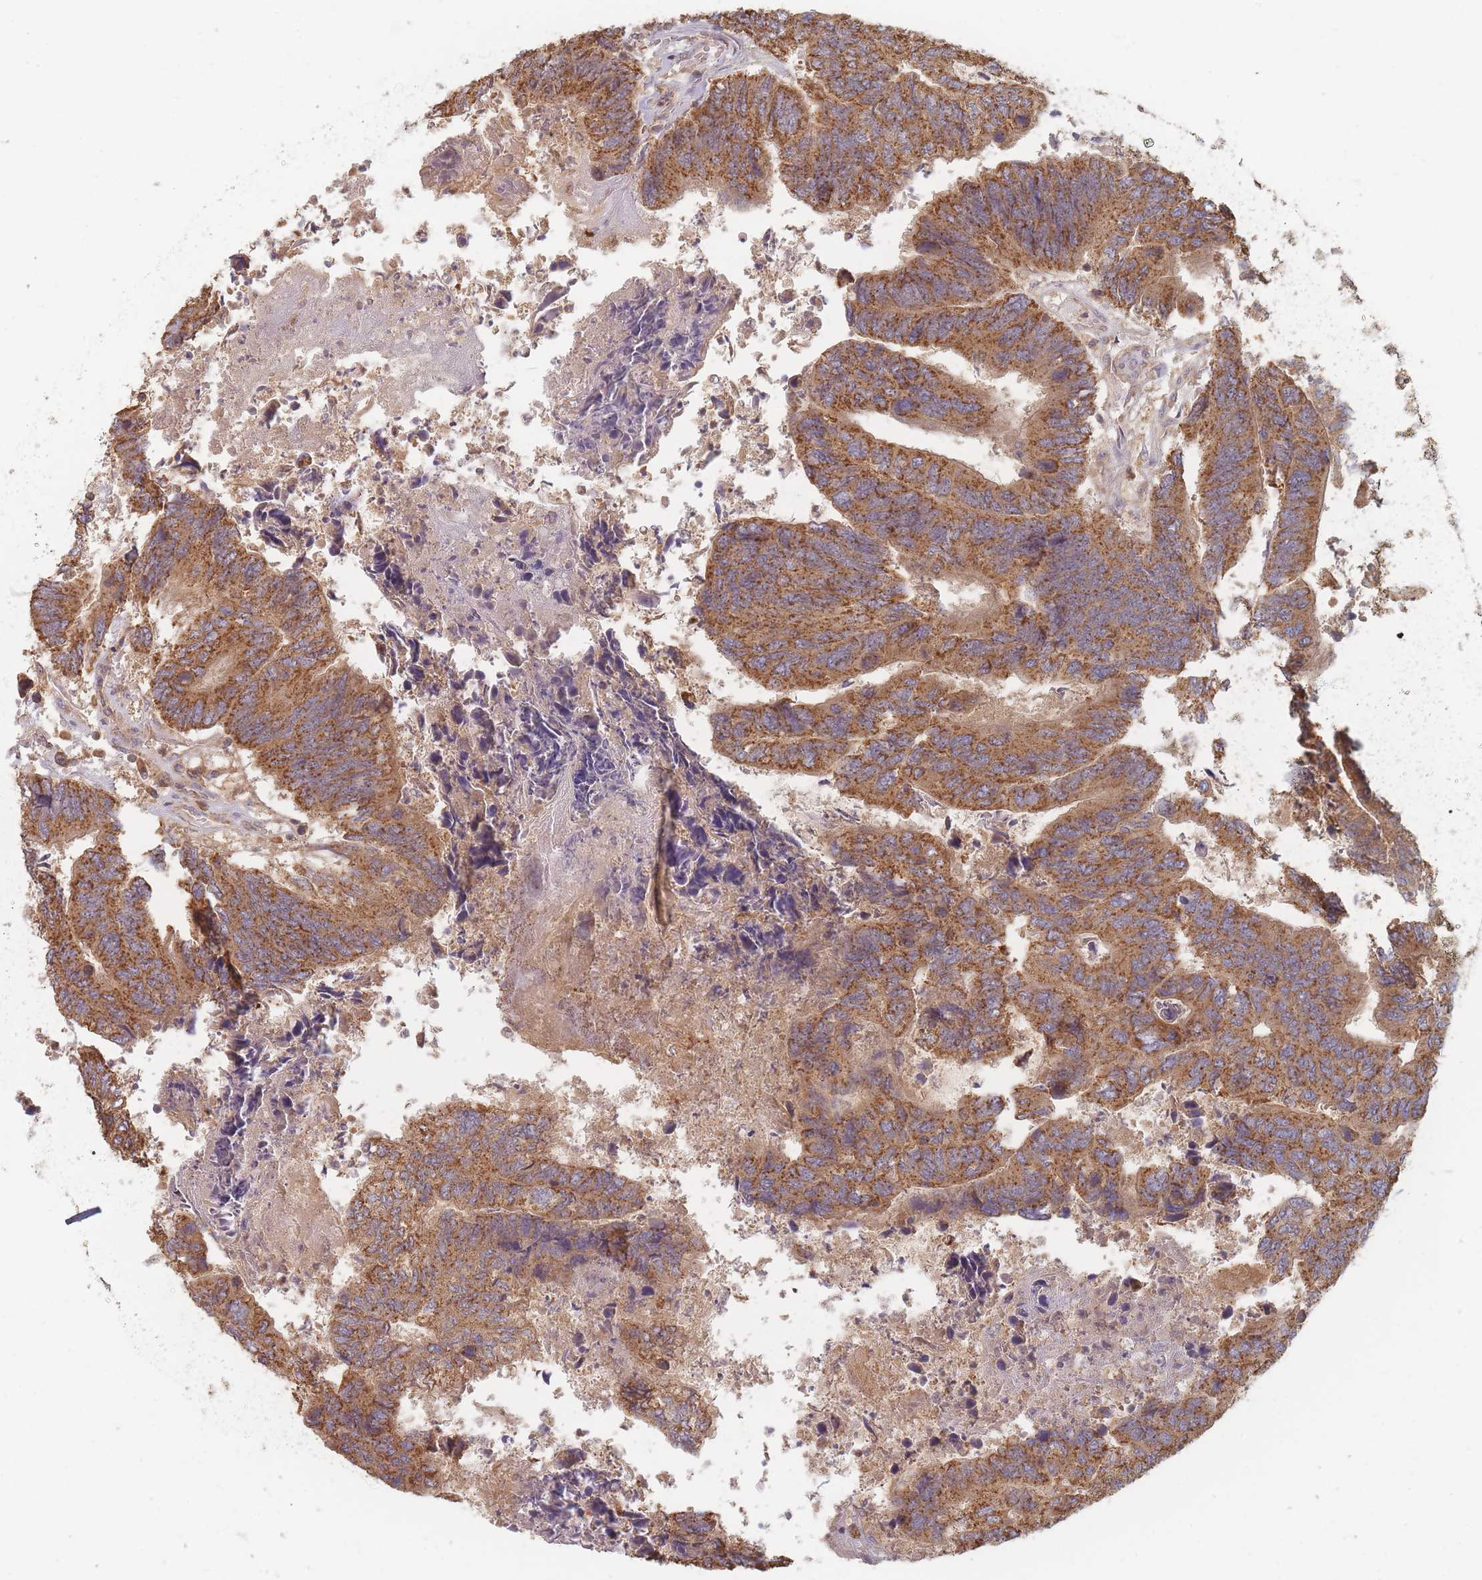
{"staining": {"intensity": "moderate", "quantity": ">75%", "location": "cytoplasmic/membranous"}, "tissue": "colorectal cancer", "cell_type": "Tumor cells", "image_type": "cancer", "snomed": [{"axis": "morphology", "description": "Adenocarcinoma, NOS"}, {"axis": "topography", "description": "Colon"}], "caption": "Brown immunohistochemical staining in adenocarcinoma (colorectal) displays moderate cytoplasmic/membranous positivity in about >75% of tumor cells. Using DAB (brown) and hematoxylin (blue) stains, captured at high magnification using brightfield microscopy.", "gene": "SLC35F3", "patient": {"sex": "female", "age": 67}}